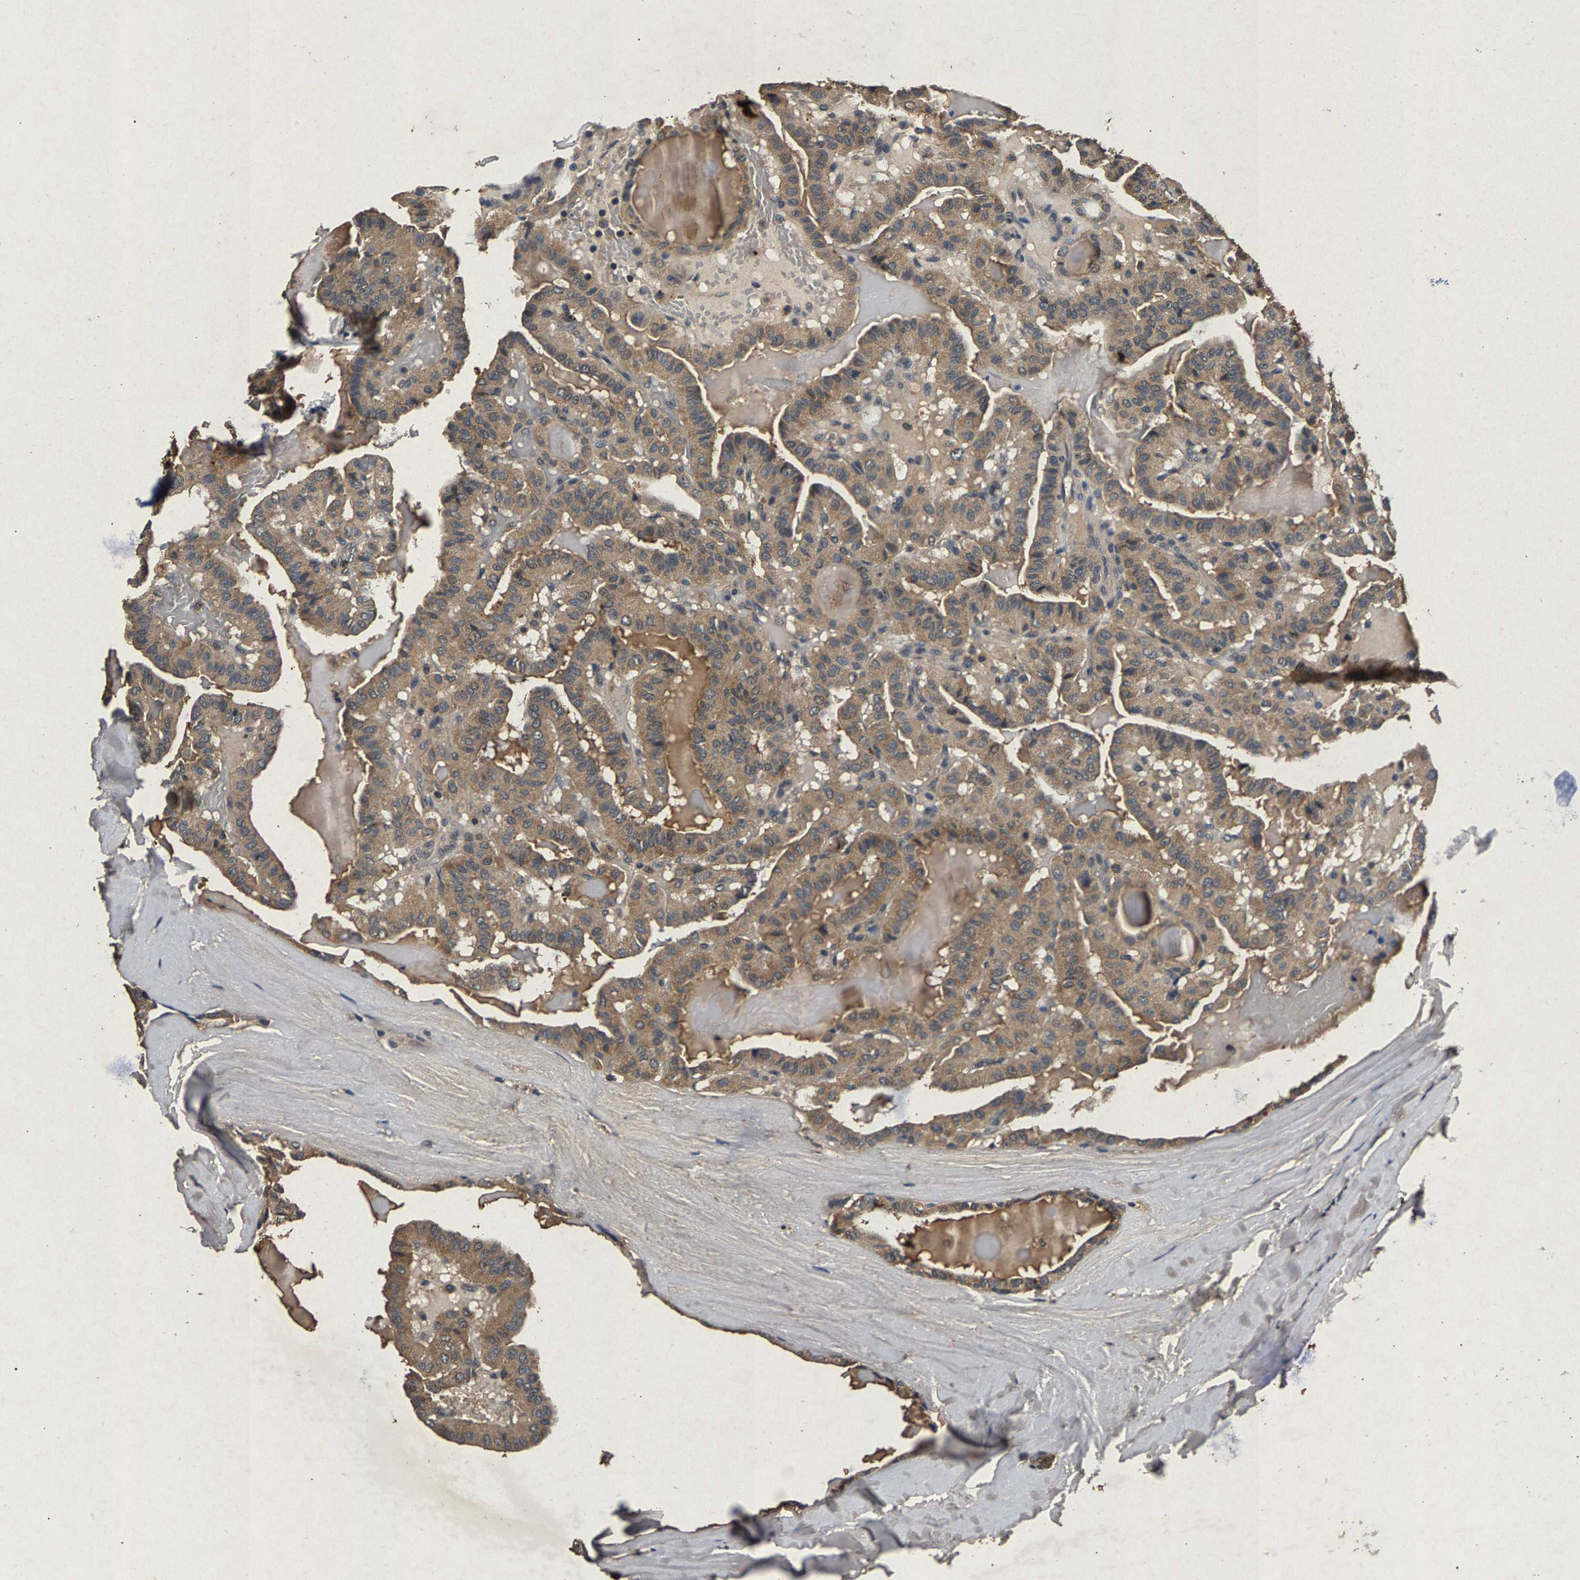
{"staining": {"intensity": "weak", "quantity": ">75%", "location": "cytoplasmic/membranous"}, "tissue": "thyroid cancer", "cell_type": "Tumor cells", "image_type": "cancer", "snomed": [{"axis": "morphology", "description": "Papillary adenocarcinoma, NOS"}, {"axis": "topography", "description": "Thyroid gland"}], "caption": "This is a micrograph of immunohistochemistry staining of thyroid papillary adenocarcinoma, which shows weak positivity in the cytoplasmic/membranous of tumor cells.", "gene": "PPP1CC", "patient": {"sex": "male", "age": 77}}